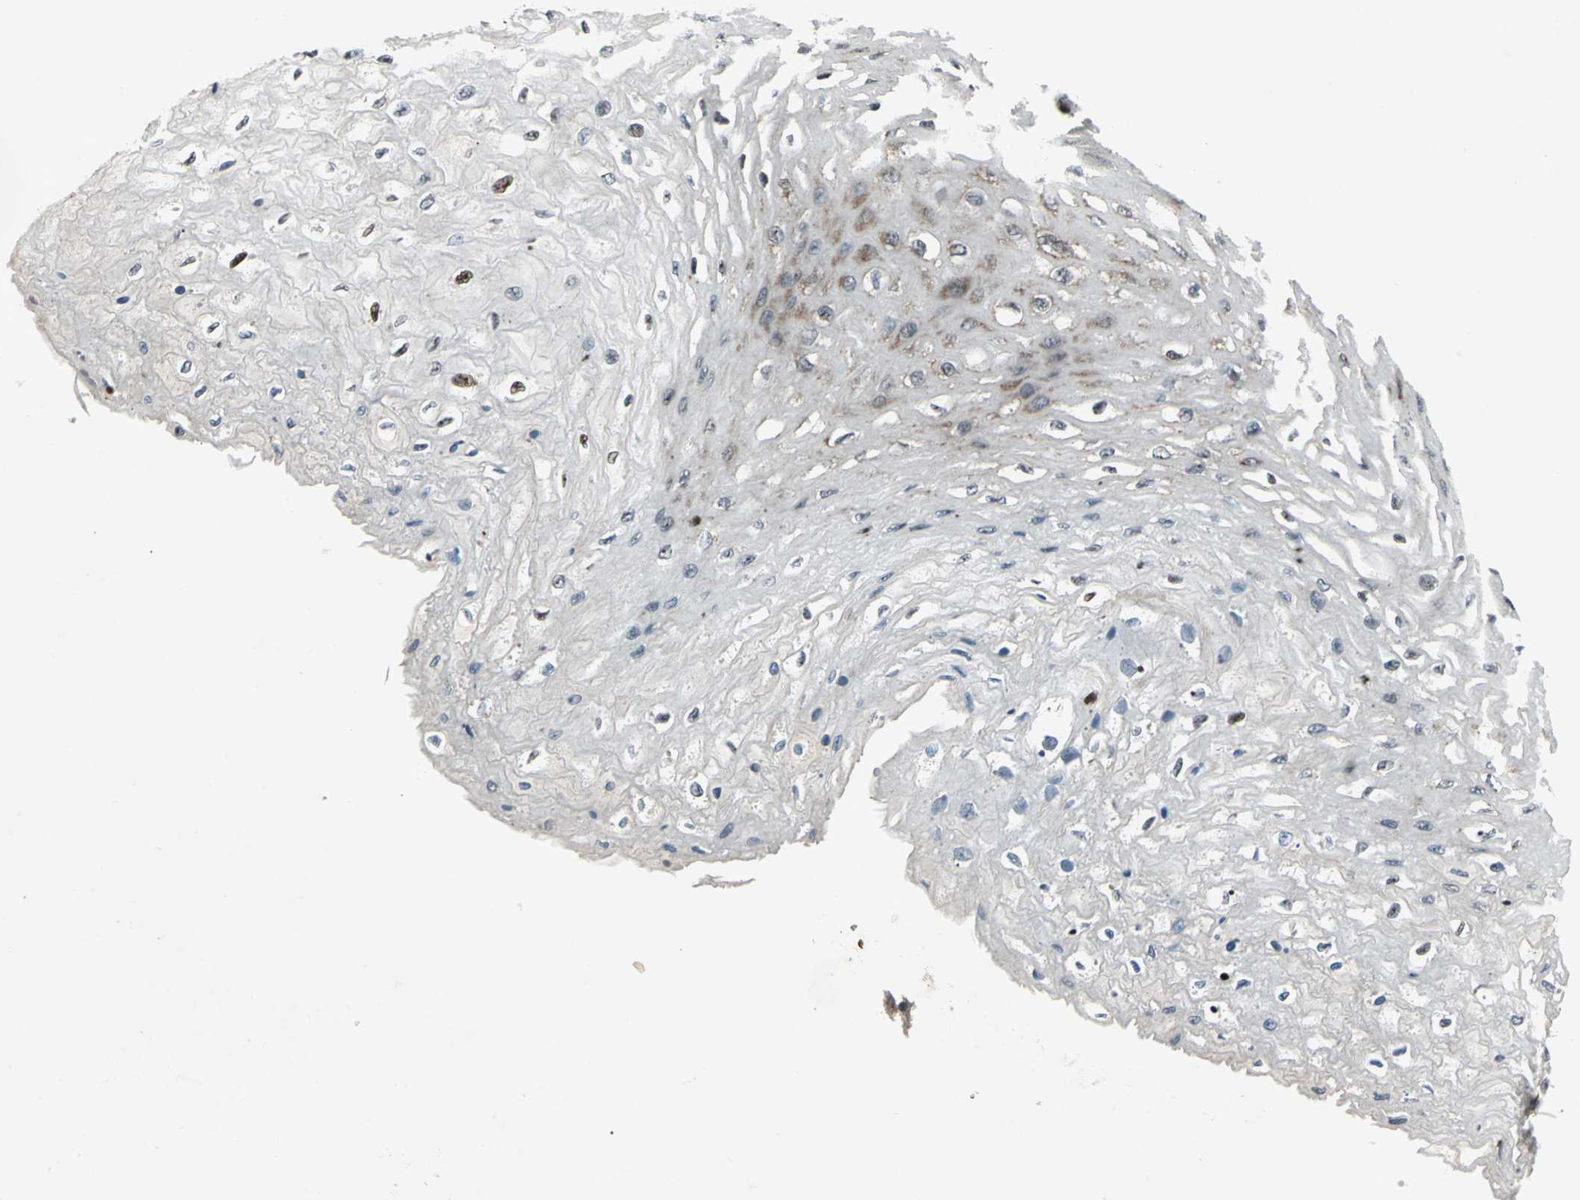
{"staining": {"intensity": "strong", "quantity": "<25%", "location": "cytoplasmic/membranous"}, "tissue": "esophagus", "cell_type": "Squamous epithelial cells", "image_type": "normal", "snomed": [{"axis": "morphology", "description": "Normal tissue, NOS"}, {"axis": "topography", "description": "Esophagus"}], "caption": "Strong cytoplasmic/membranous expression for a protein is appreciated in about <25% of squamous epithelial cells of normal esophagus using IHC.", "gene": "EXD2", "patient": {"sex": "female", "age": 72}}